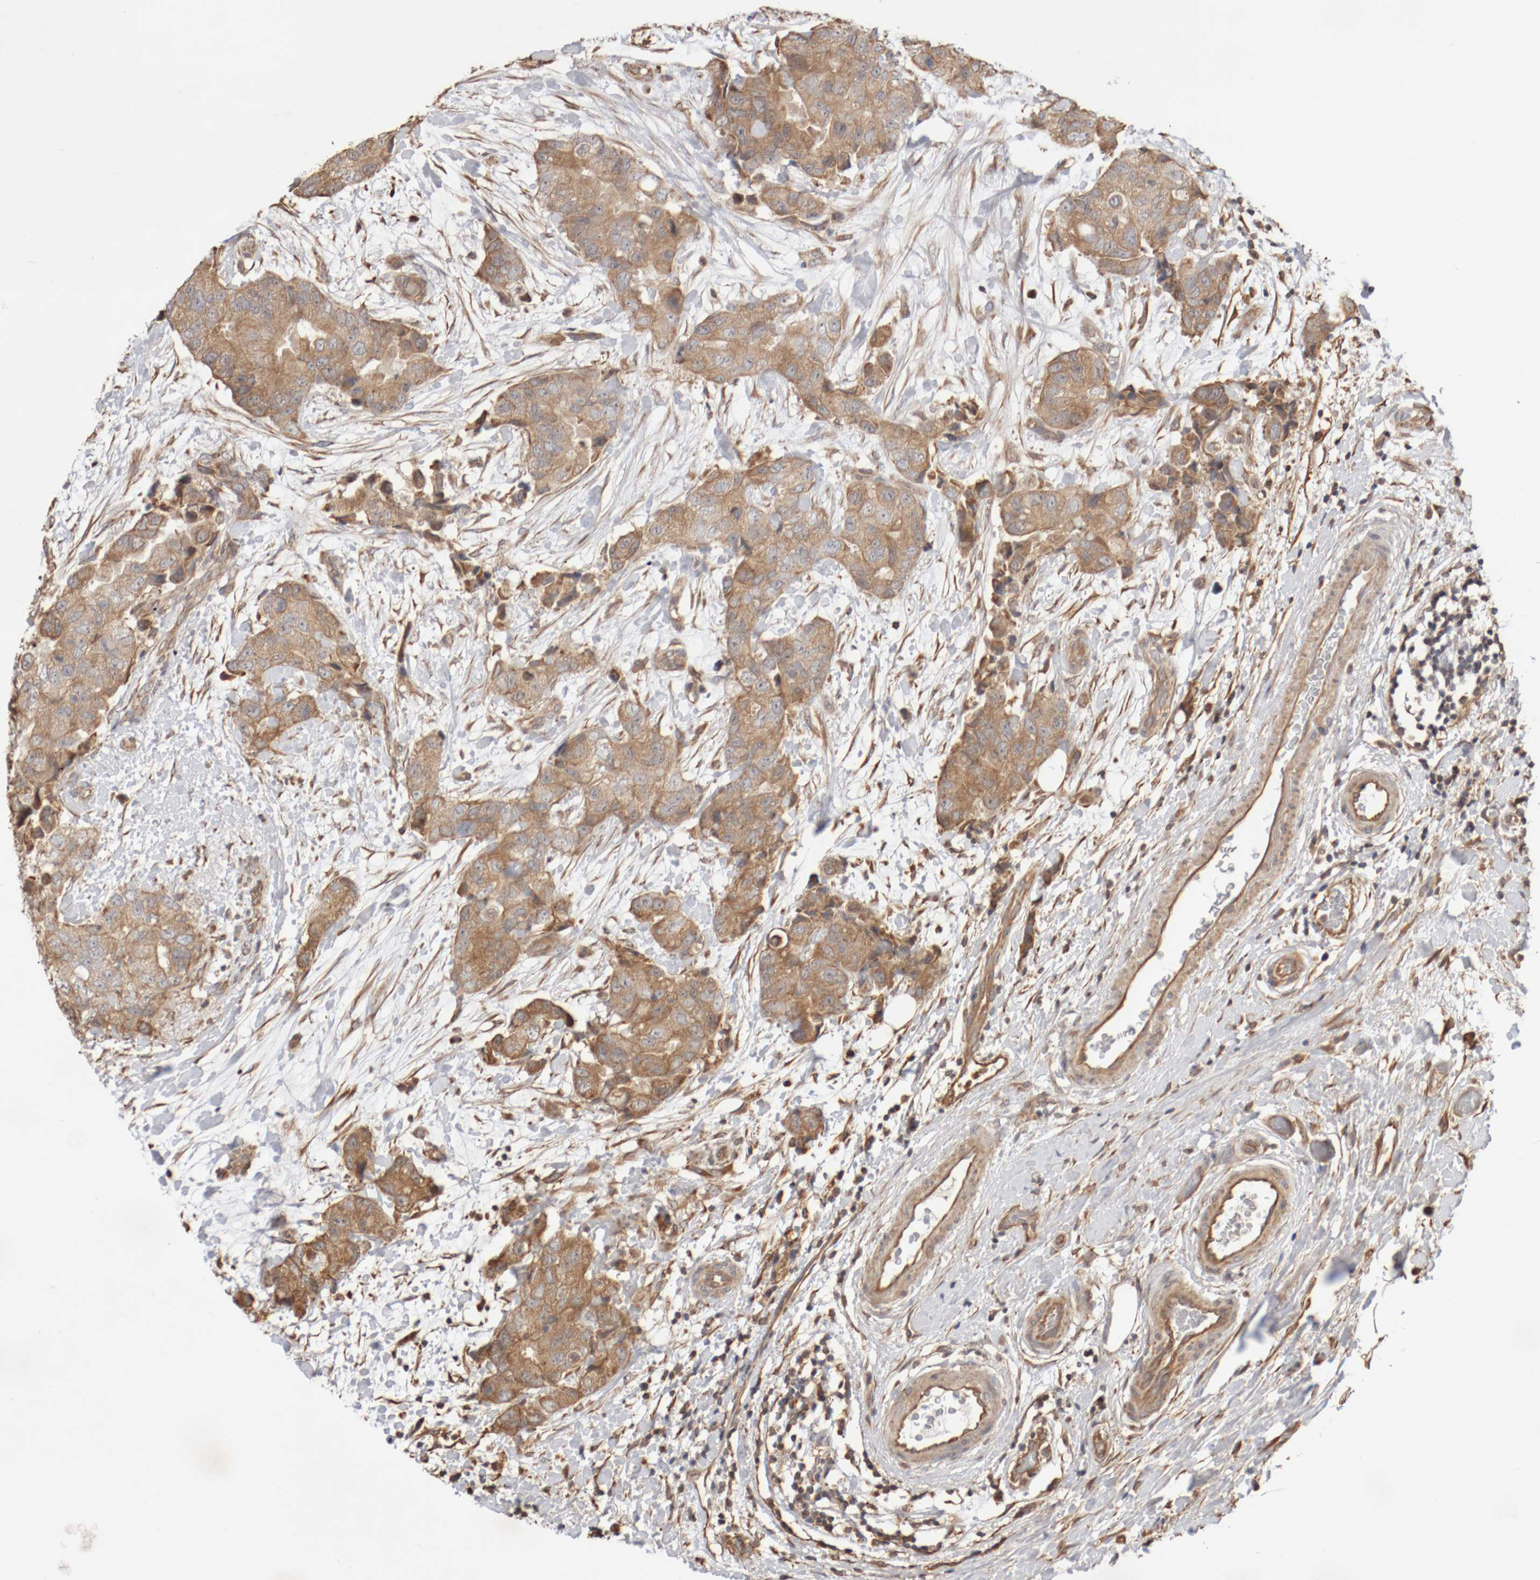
{"staining": {"intensity": "moderate", "quantity": ">75%", "location": "cytoplasmic/membranous"}, "tissue": "breast cancer", "cell_type": "Tumor cells", "image_type": "cancer", "snomed": [{"axis": "morphology", "description": "Duct carcinoma"}, {"axis": "topography", "description": "Breast"}], "caption": "Breast invasive ductal carcinoma stained with IHC demonstrates moderate cytoplasmic/membranous positivity in approximately >75% of tumor cells. (brown staining indicates protein expression, while blue staining denotes nuclei).", "gene": "DPH7", "patient": {"sex": "female", "age": 62}}